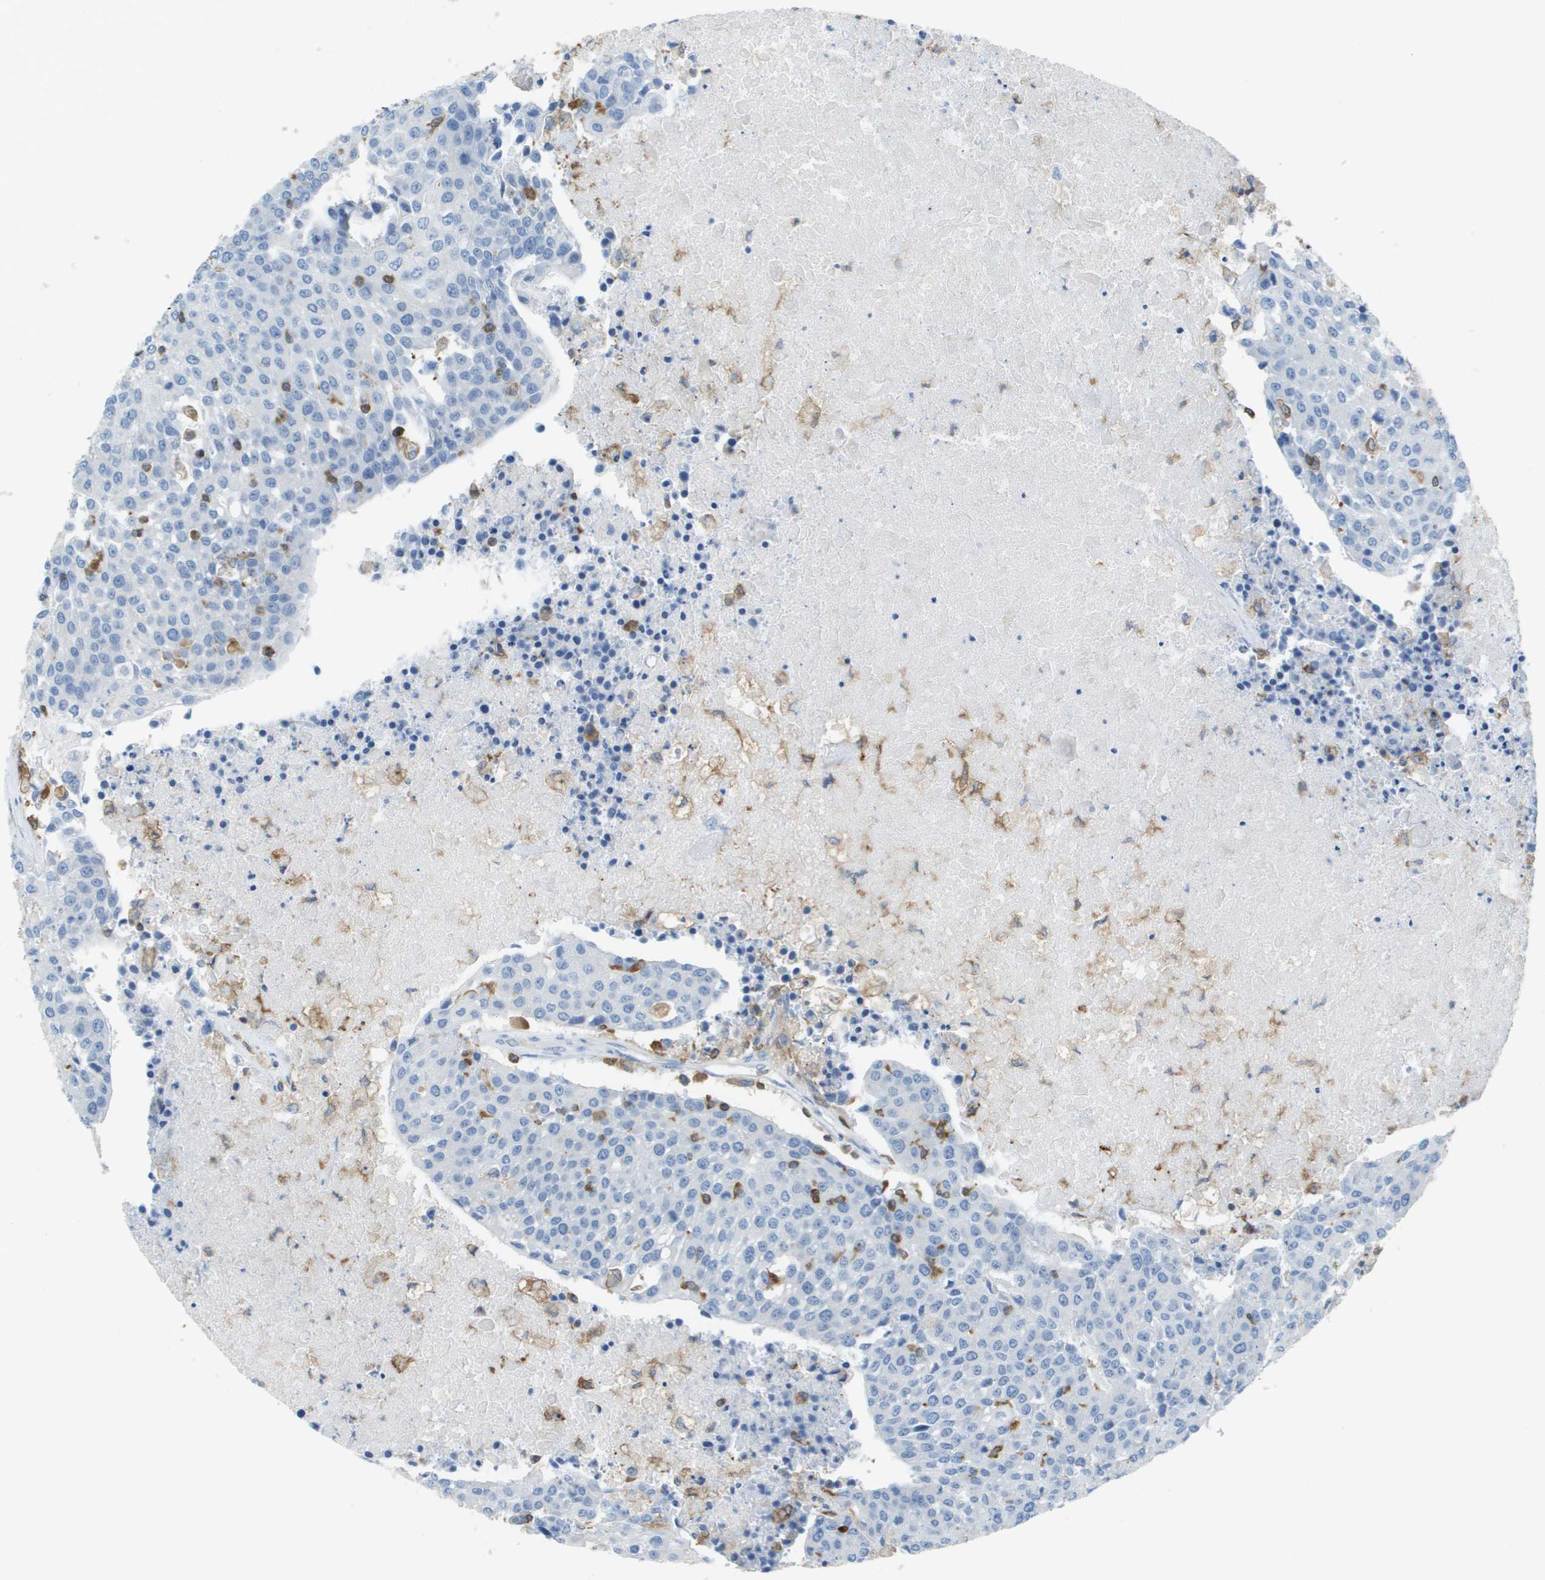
{"staining": {"intensity": "negative", "quantity": "none", "location": "none"}, "tissue": "urothelial cancer", "cell_type": "Tumor cells", "image_type": "cancer", "snomed": [{"axis": "morphology", "description": "Urothelial carcinoma, High grade"}, {"axis": "topography", "description": "Urinary bladder"}], "caption": "There is no significant positivity in tumor cells of urothelial cancer. (DAB immunohistochemistry (IHC) with hematoxylin counter stain).", "gene": "APBB1IP", "patient": {"sex": "female", "age": 85}}